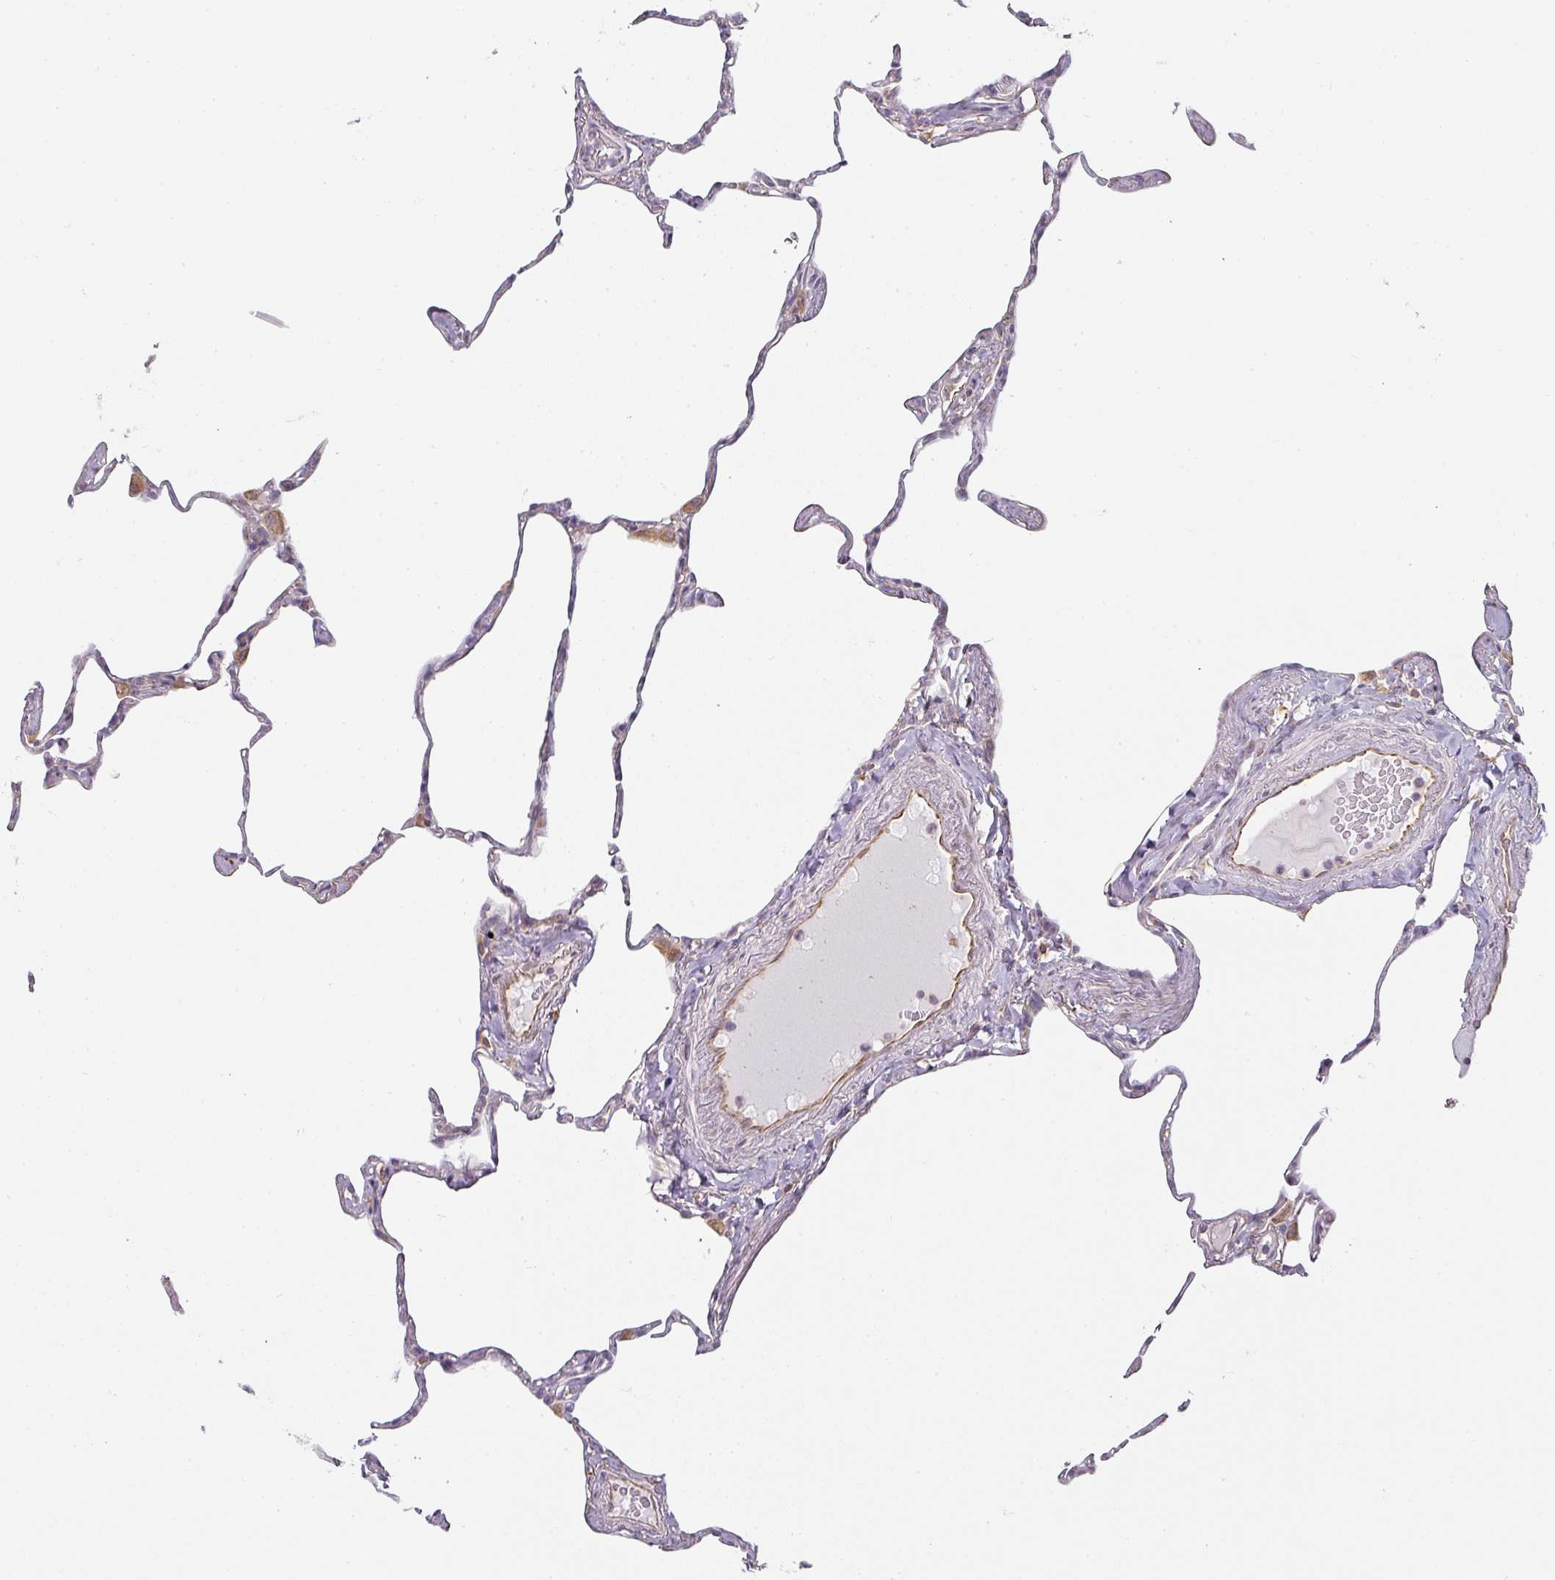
{"staining": {"intensity": "negative", "quantity": "none", "location": "none"}, "tissue": "lung", "cell_type": "Alveolar cells", "image_type": "normal", "snomed": [{"axis": "morphology", "description": "Normal tissue, NOS"}, {"axis": "topography", "description": "Lung"}], "caption": "IHC of unremarkable lung shows no positivity in alveolar cells. (DAB IHC, high magnification).", "gene": "ATP8B2", "patient": {"sex": "male", "age": 65}}